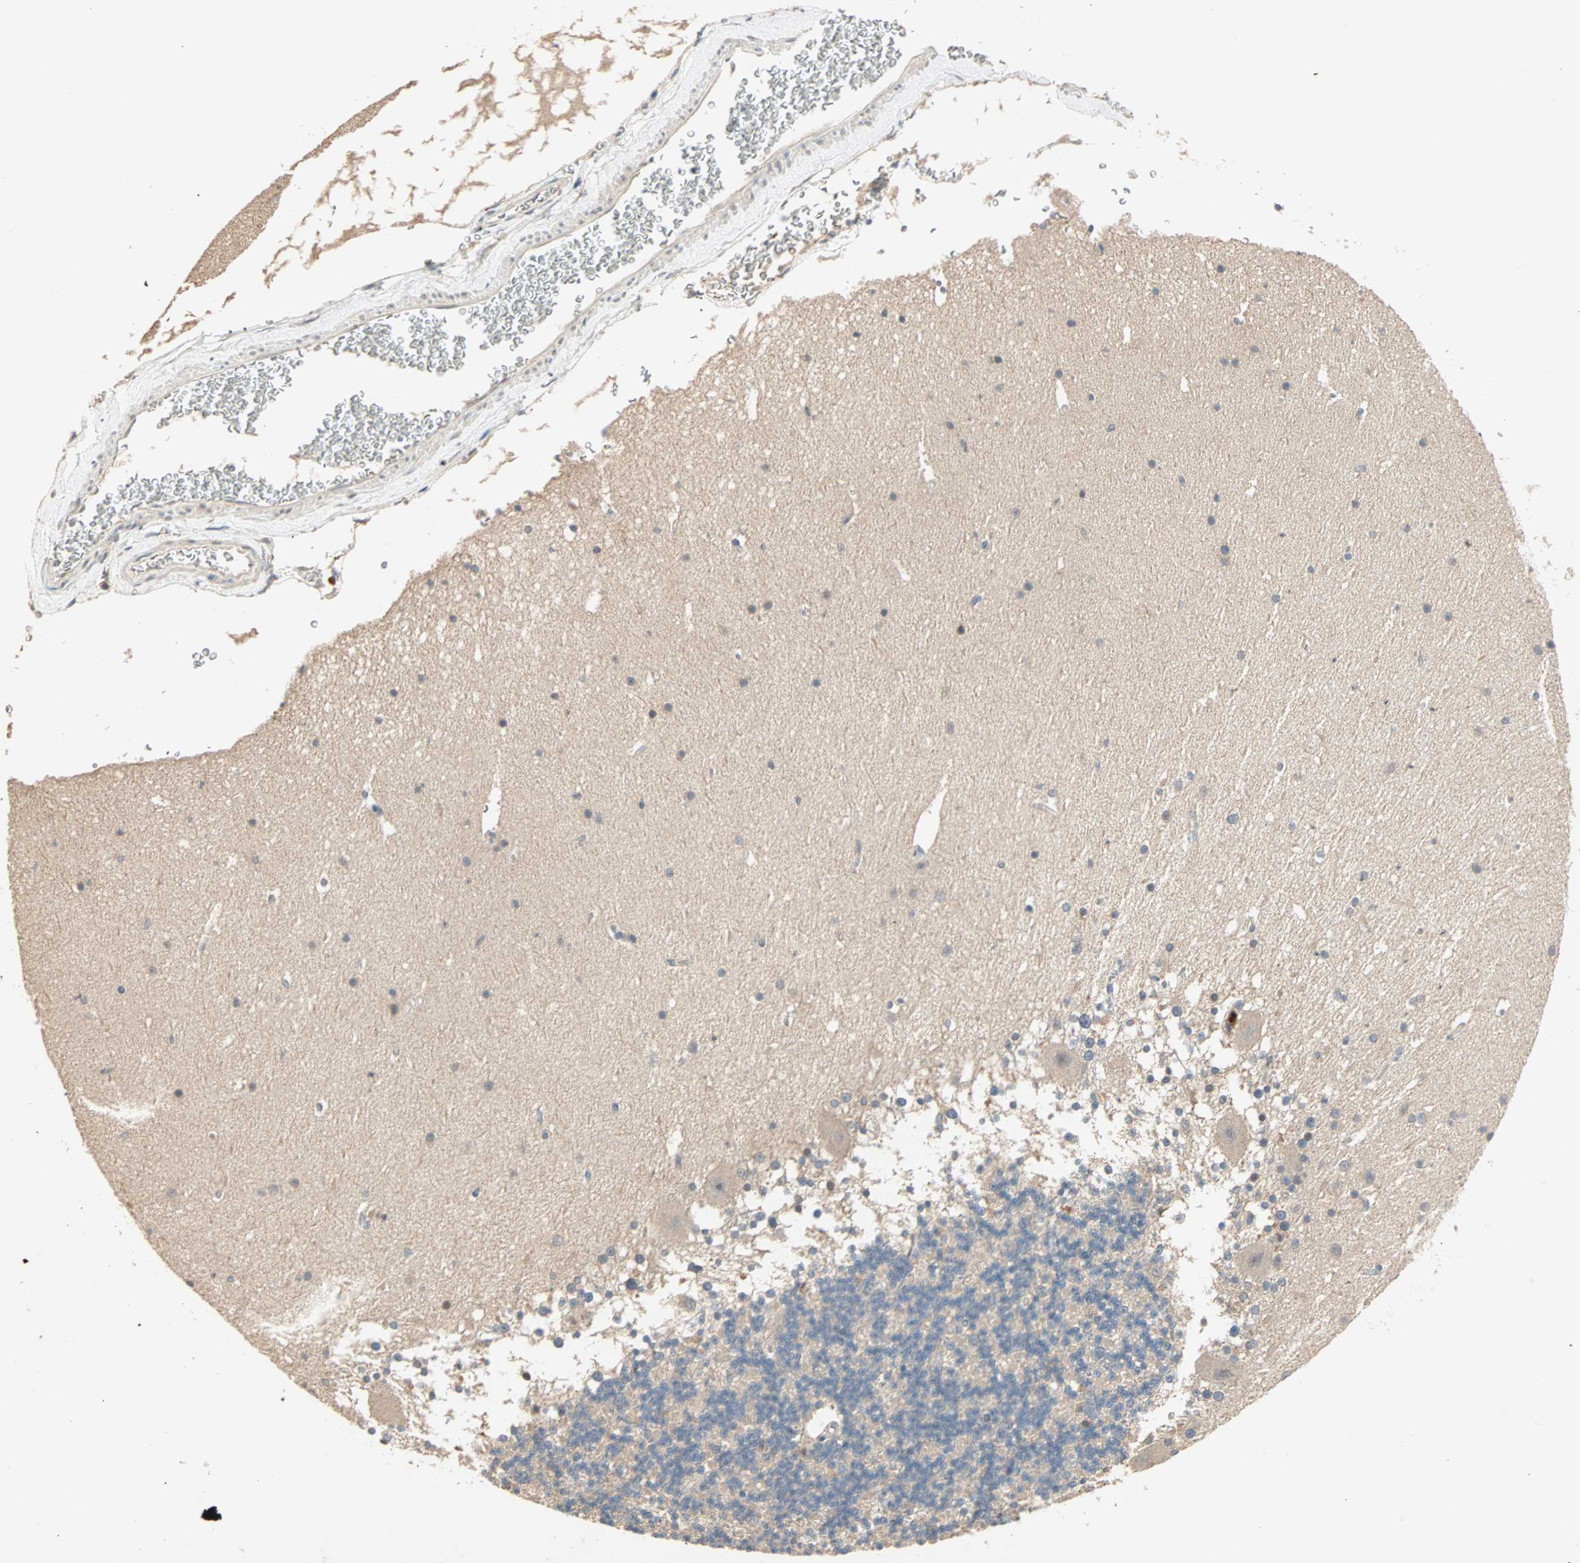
{"staining": {"intensity": "weak", "quantity": "25%-75%", "location": "cytoplasmic/membranous"}, "tissue": "cerebellum", "cell_type": "Cells in granular layer", "image_type": "normal", "snomed": [{"axis": "morphology", "description": "Normal tissue, NOS"}, {"axis": "topography", "description": "Cerebellum"}], "caption": "The immunohistochemical stain labels weak cytoplasmic/membranous expression in cells in granular layer of unremarkable cerebellum.", "gene": "TTF2", "patient": {"sex": "female", "age": 19}}